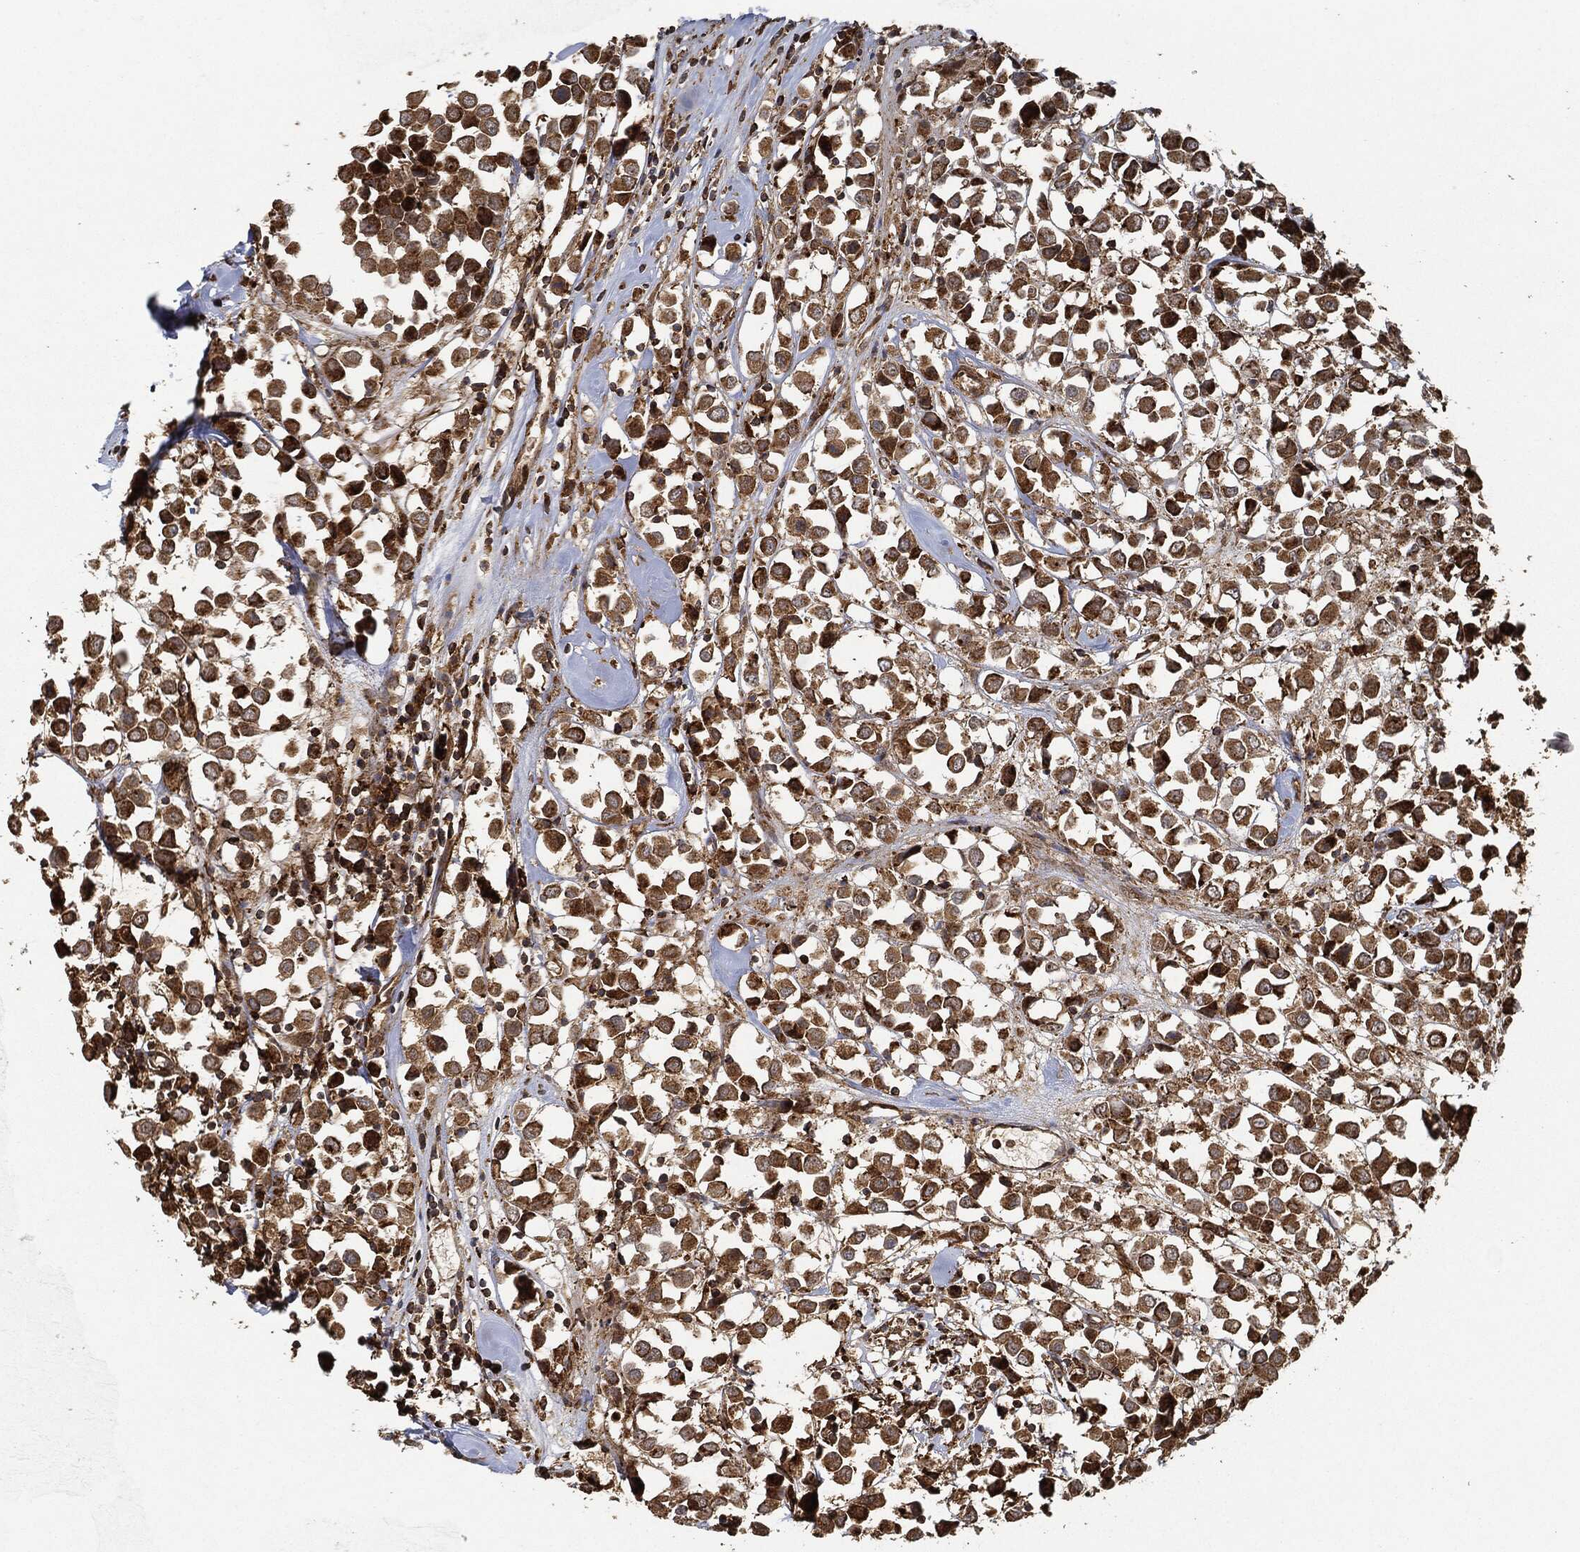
{"staining": {"intensity": "strong", "quantity": "25%-75%", "location": "cytoplasmic/membranous"}, "tissue": "breast cancer", "cell_type": "Tumor cells", "image_type": "cancer", "snomed": [{"axis": "morphology", "description": "Duct carcinoma"}, {"axis": "topography", "description": "Breast"}], "caption": "Immunohistochemistry (IHC) (DAB) staining of human breast cancer (invasive ductal carcinoma) displays strong cytoplasmic/membranous protein staining in about 25%-75% of tumor cells.", "gene": "TPT1", "patient": {"sex": "female", "age": 61}}